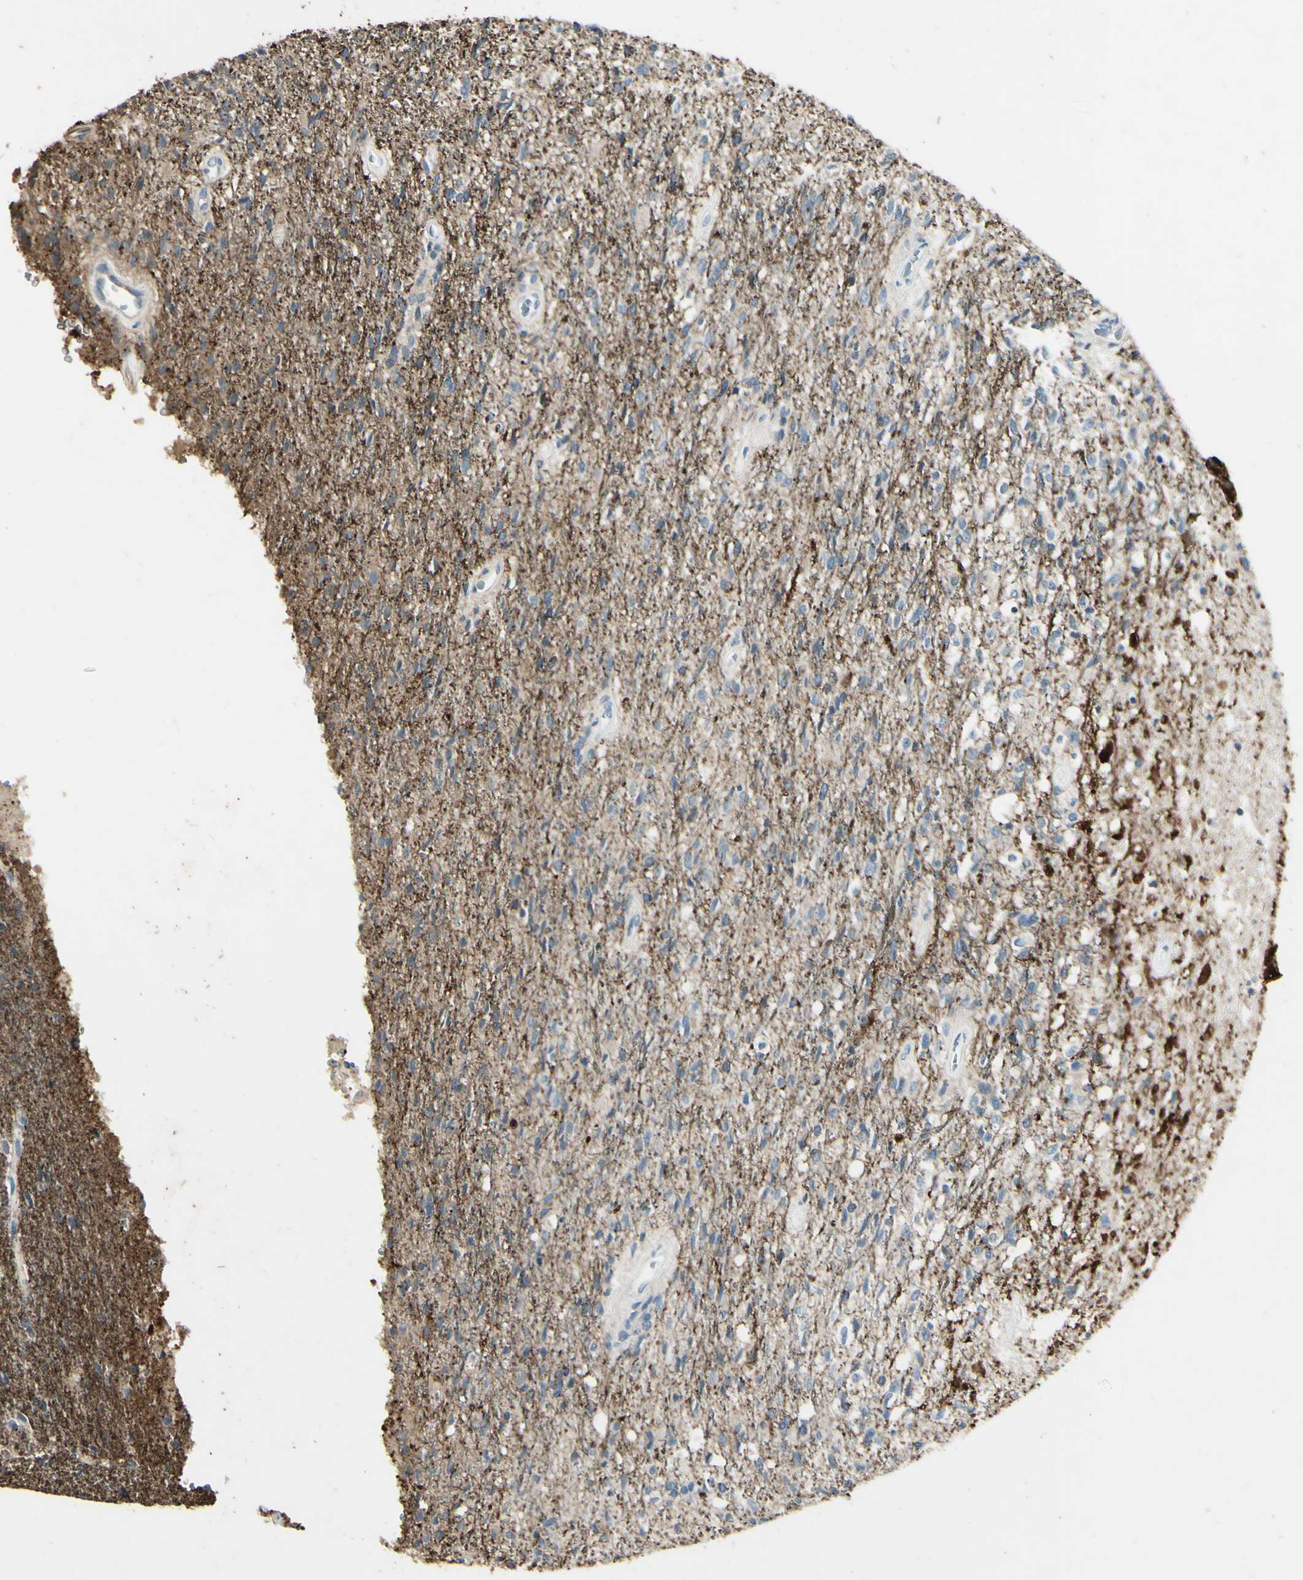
{"staining": {"intensity": "negative", "quantity": "none", "location": "none"}, "tissue": "glioma", "cell_type": "Tumor cells", "image_type": "cancer", "snomed": [{"axis": "morphology", "description": "Normal tissue, NOS"}, {"axis": "morphology", "description": "Glioma, malignant, High grade"}, {"axis": "topography", "description": "Cerebral cortex"}], "caption": "An image of human glioma is negative for staining in tumor cells. Brightfield microscopy of IHC stained with DAB (brown) and hematoxylin (blue), captured at high magnification.", "gene": "SNAP91", "patient": {"sex": "male", "age": 77}}